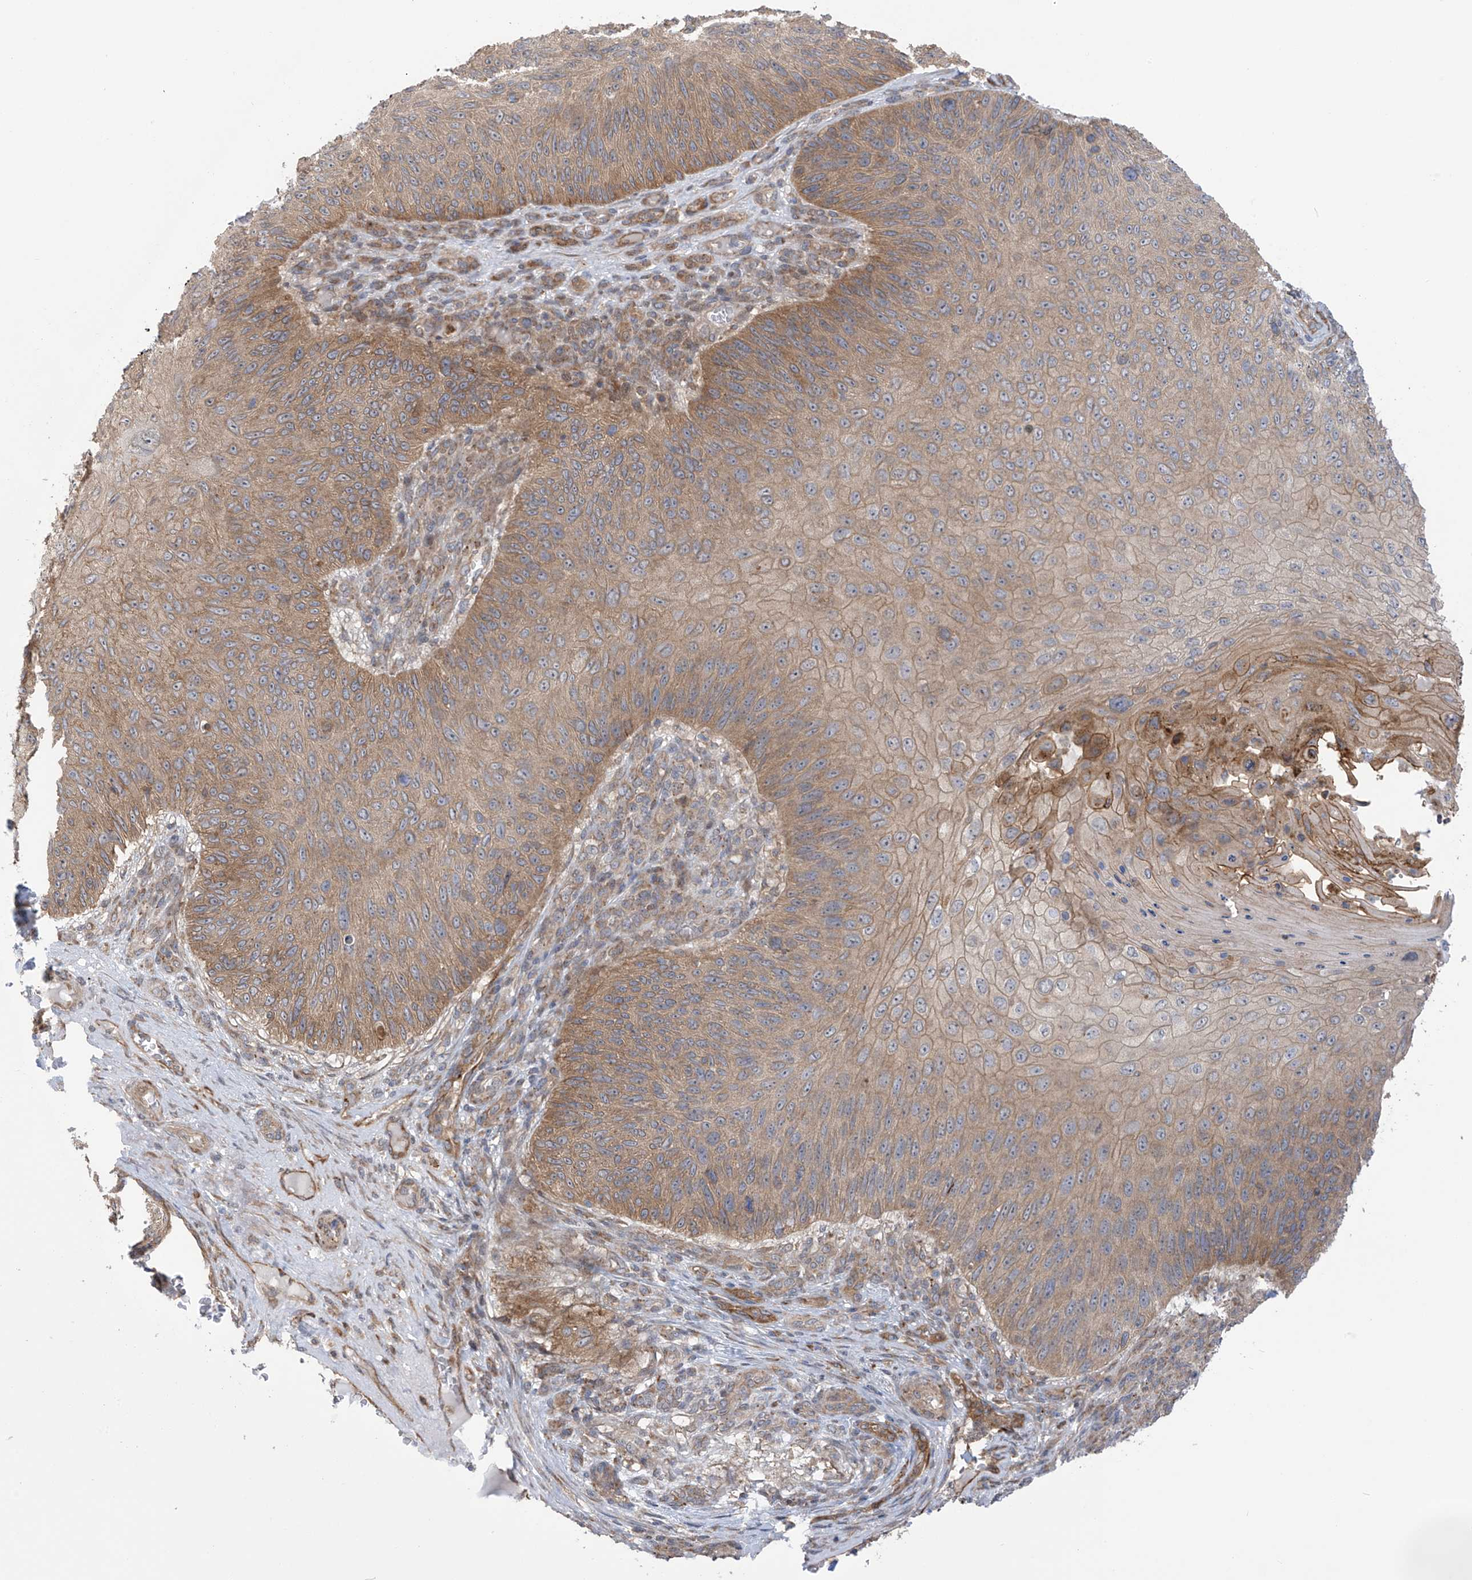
{"staining": {"intensity": "moderate", "quantity": ">75%", "location": "cytoplasmic/membranous"}, "tissue": "skin cancer", "cell_type": "Tumor cells", "image_type": "cancer", "snomed": [{"axis": "morphology", "description": "Squamous cell carcinoma, NOS"}, {"axis": "topography", "description": "Skin"}], "caption": "Moderate cytoplasmic/membranous protein expression is present in about >75% of tumor cells in skin cancer. Immunohistochemistry stains the protein in brown and the nuclei are stained blue.", "gene": "KIAA1522", "patient": {"sex": "female", "age": 88}}